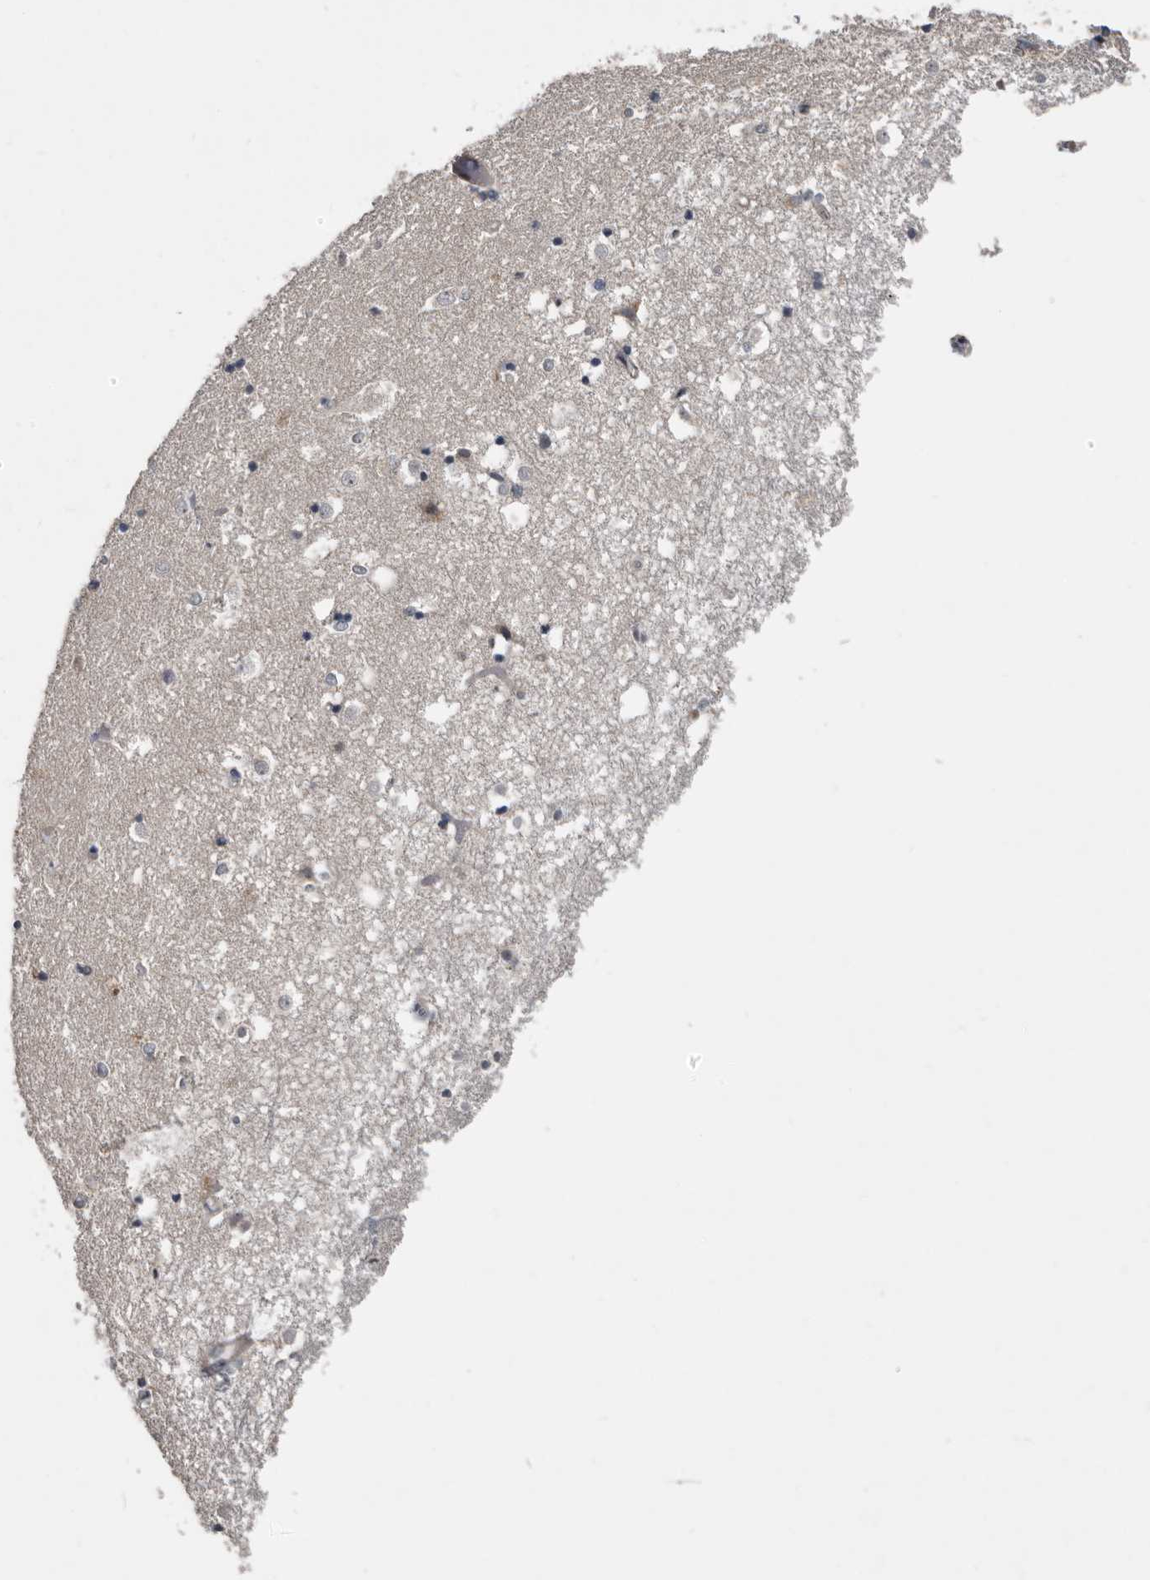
{"staining": {"intensity": "negative", "quantity": "none", "location": "none"}, "tissue": "caudate", "cell_type": "Glial cells", "image_type": "normal", "snomed": [{"axis": "morphology", "description": "Normal tissue, NOS"}, {"axis": "topography", "description": "Lateral ventricle wall"}], "caption": "The micrograph shows no significant positivity in glial cells of caudate.", "gene": "RBKS", "patient": {"sex": "male", "age": 45}}